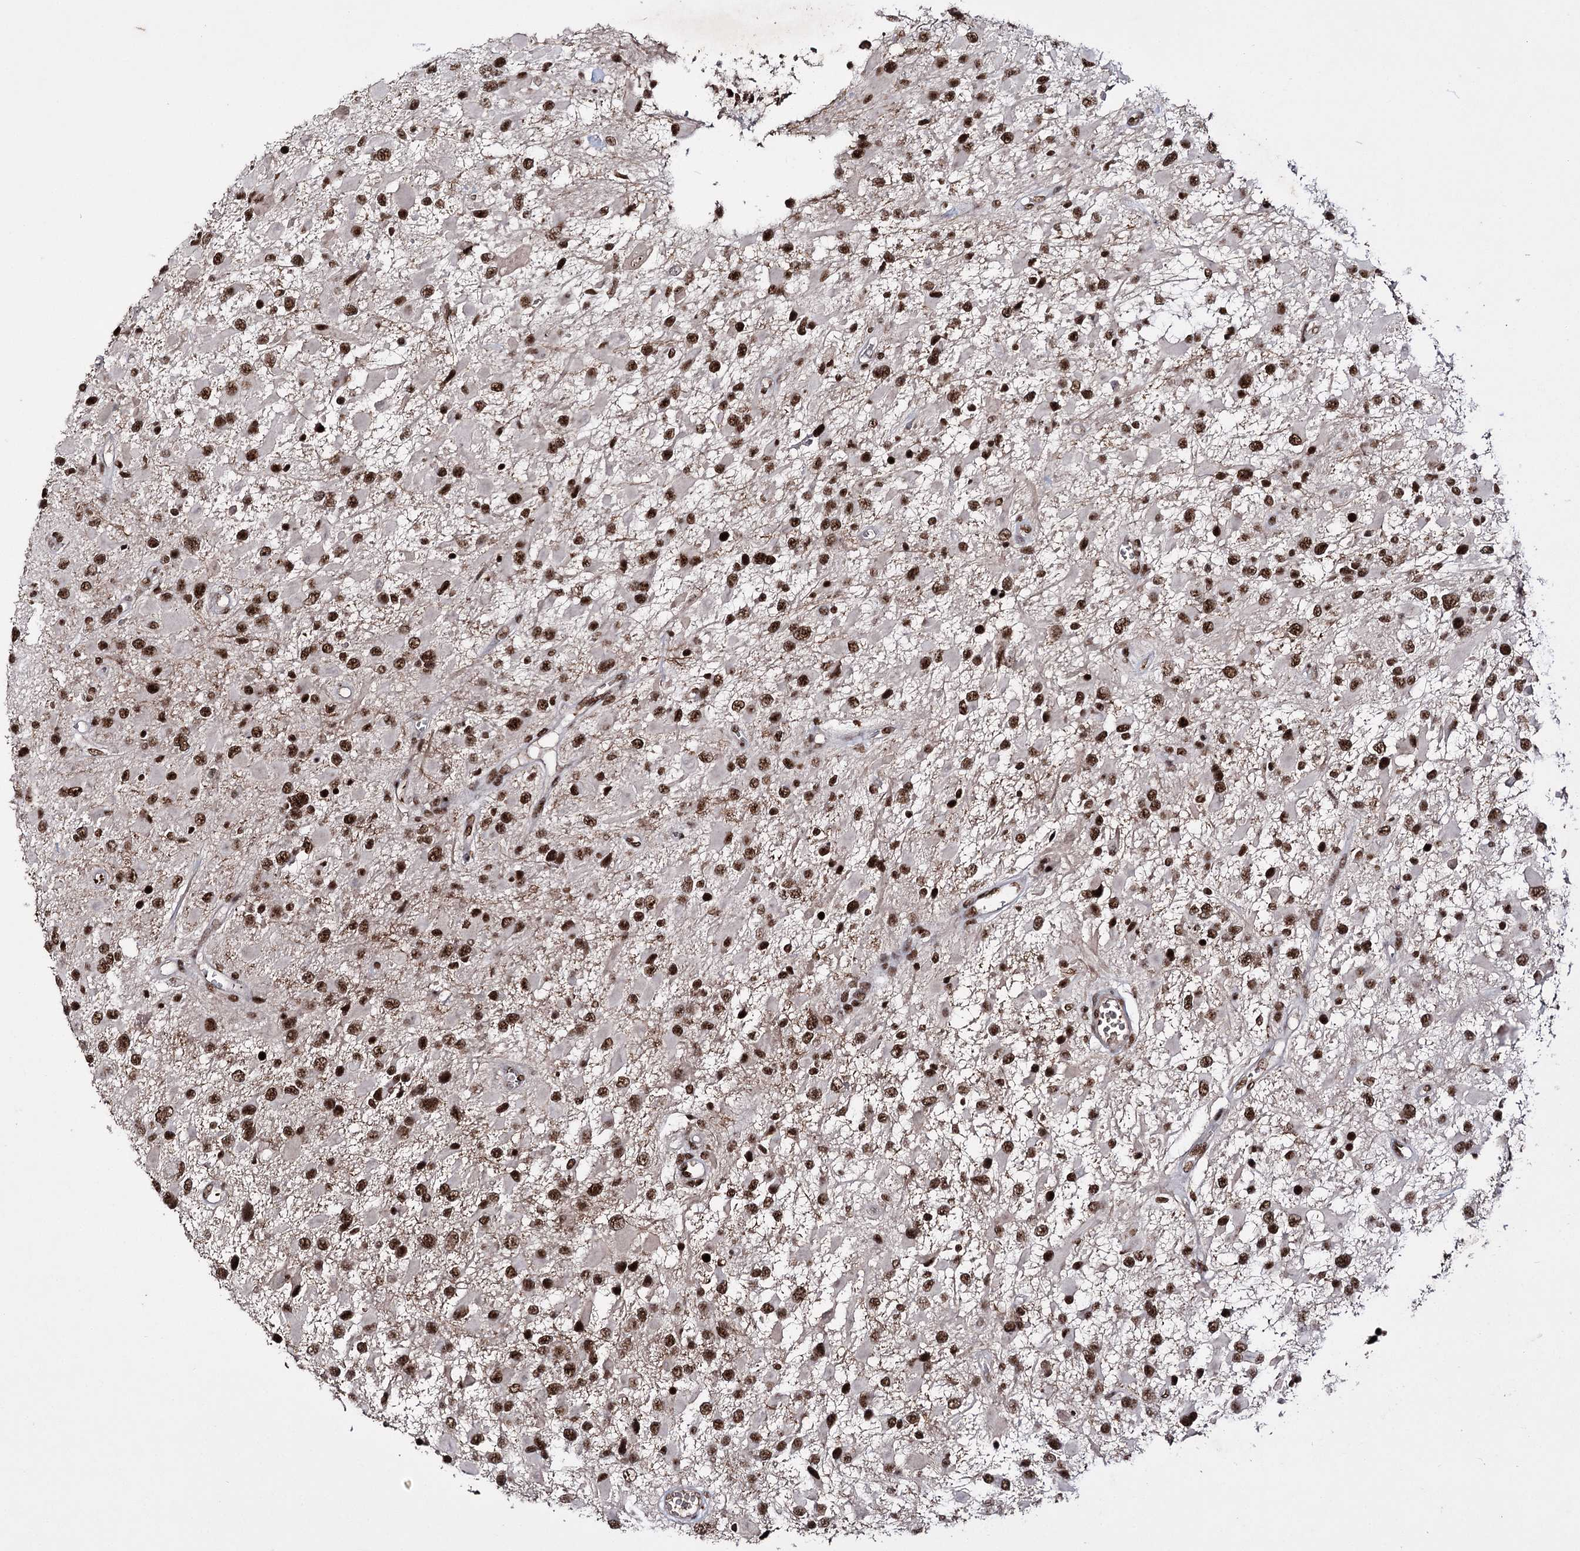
{"staining": {"intensity": "strong", "quantity": ">75%", "location": "nuclear"}, "tissue": "glioma", "cell_type": "Tumor cells", "image_type": "cancer", "snomed": [{"axis": "morphology", "description": "Glioma, malignant, High grade"}, {"axis": "topography", "description": "Brain"}], "caption": "High-grade glioma (malignant) tissue demonstrates strong nuclear expression in approximately >75% of tumor cells, visualized by immunohistochemistry. (brown staining indicates protein expression, while blue staining denotes nuclei).", "gene": "PRPF40A", "patient": {"sex": "male", "age": 53}}